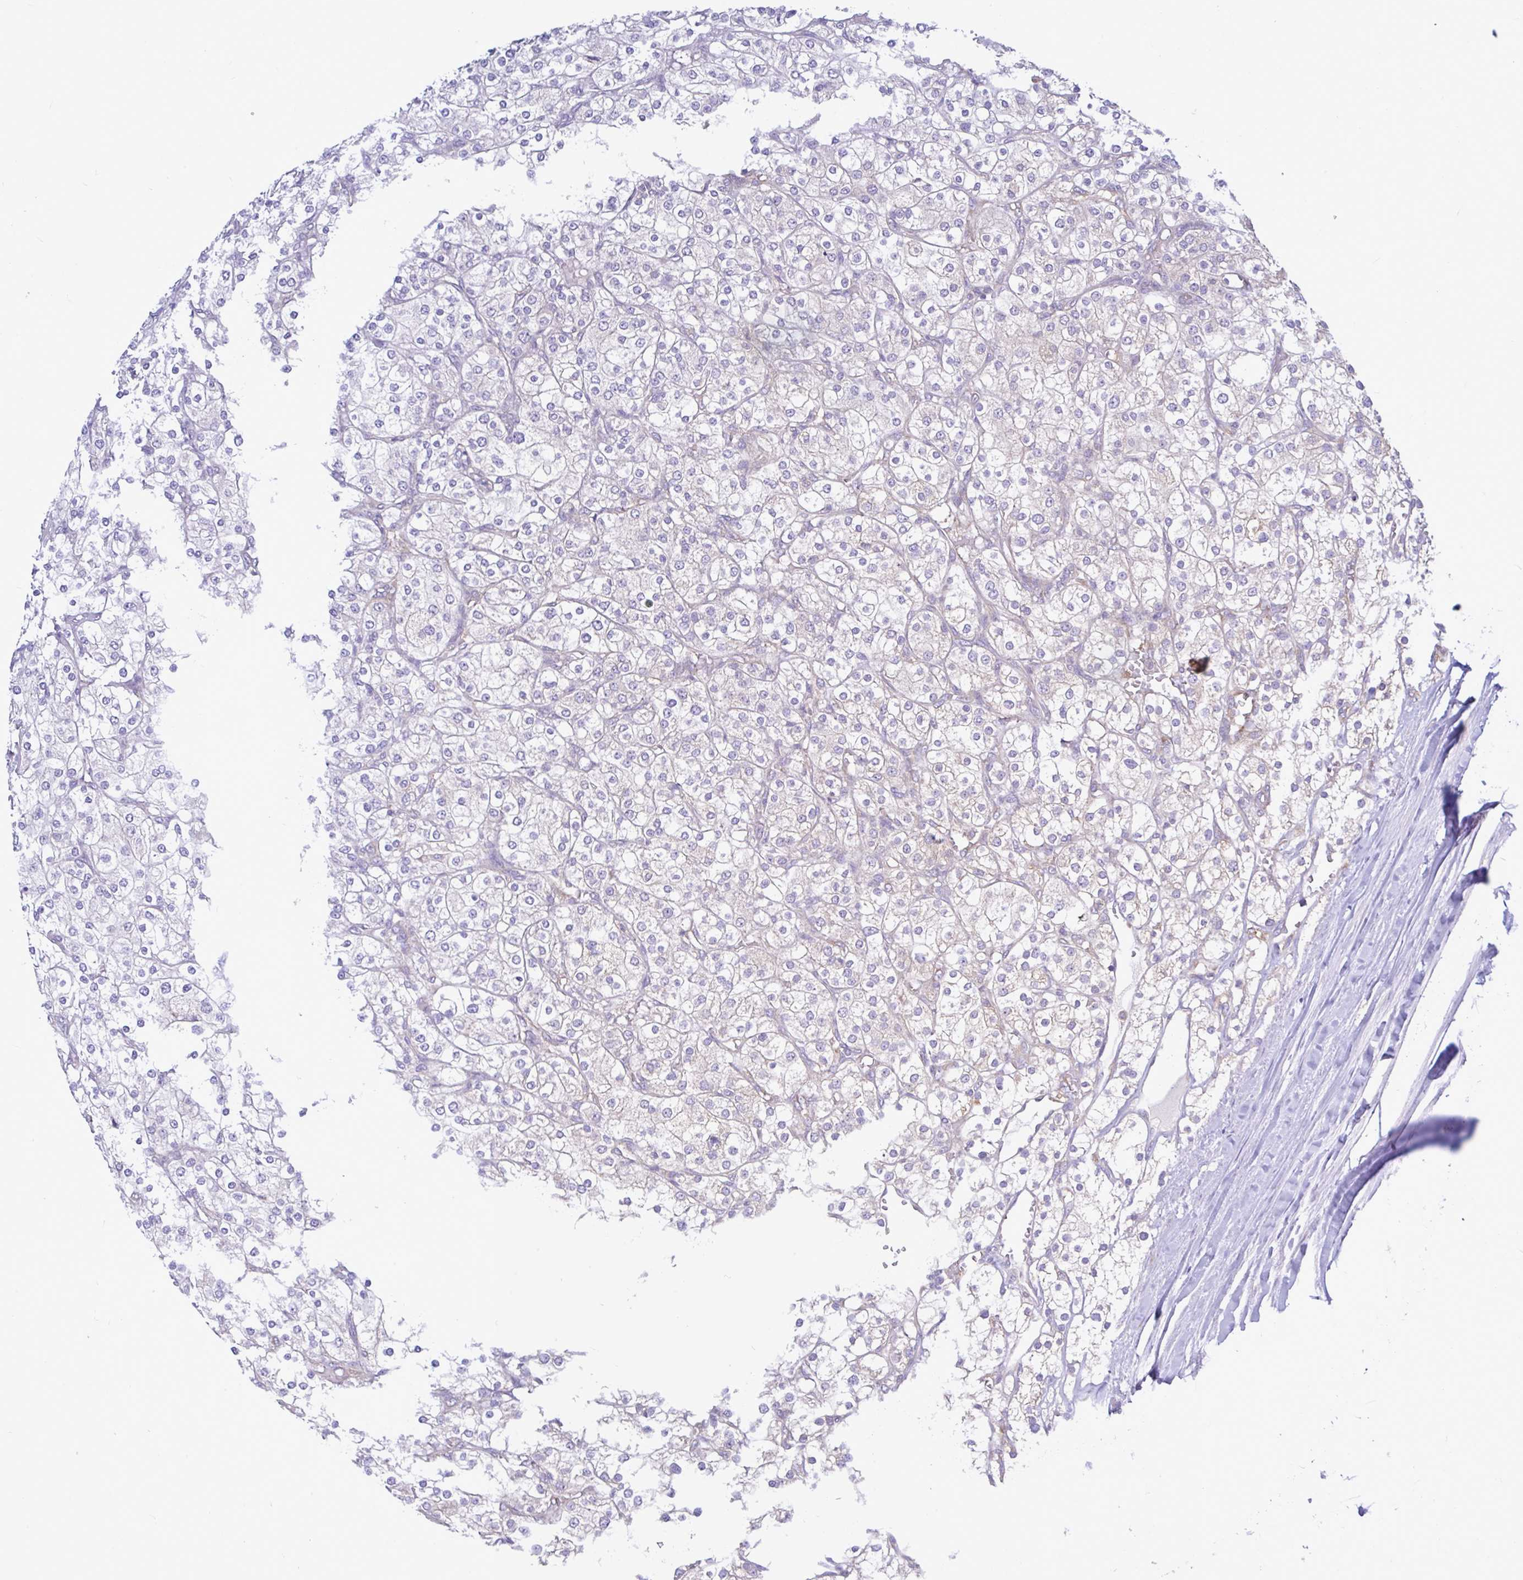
{"staining": {"intensity": "weak", "quantity": "<25%", "location": "cytoplasmic/membranous"}, "tissue": "renal cancer", "cell_type": "Tumor cells", "image_type": "cancer", "snomed": [{"axis": "morphology", "description": "Adenocarcinoma, NOS"}, {"axis": "topography", "description": "Kidney"}], "caption": "Photomicrograph shows no significant protein expression in tumor cells of renal cancer (adenocarcinoma).", "gene": "LARS1", "patient": {"sex": "male", "age": 80}}